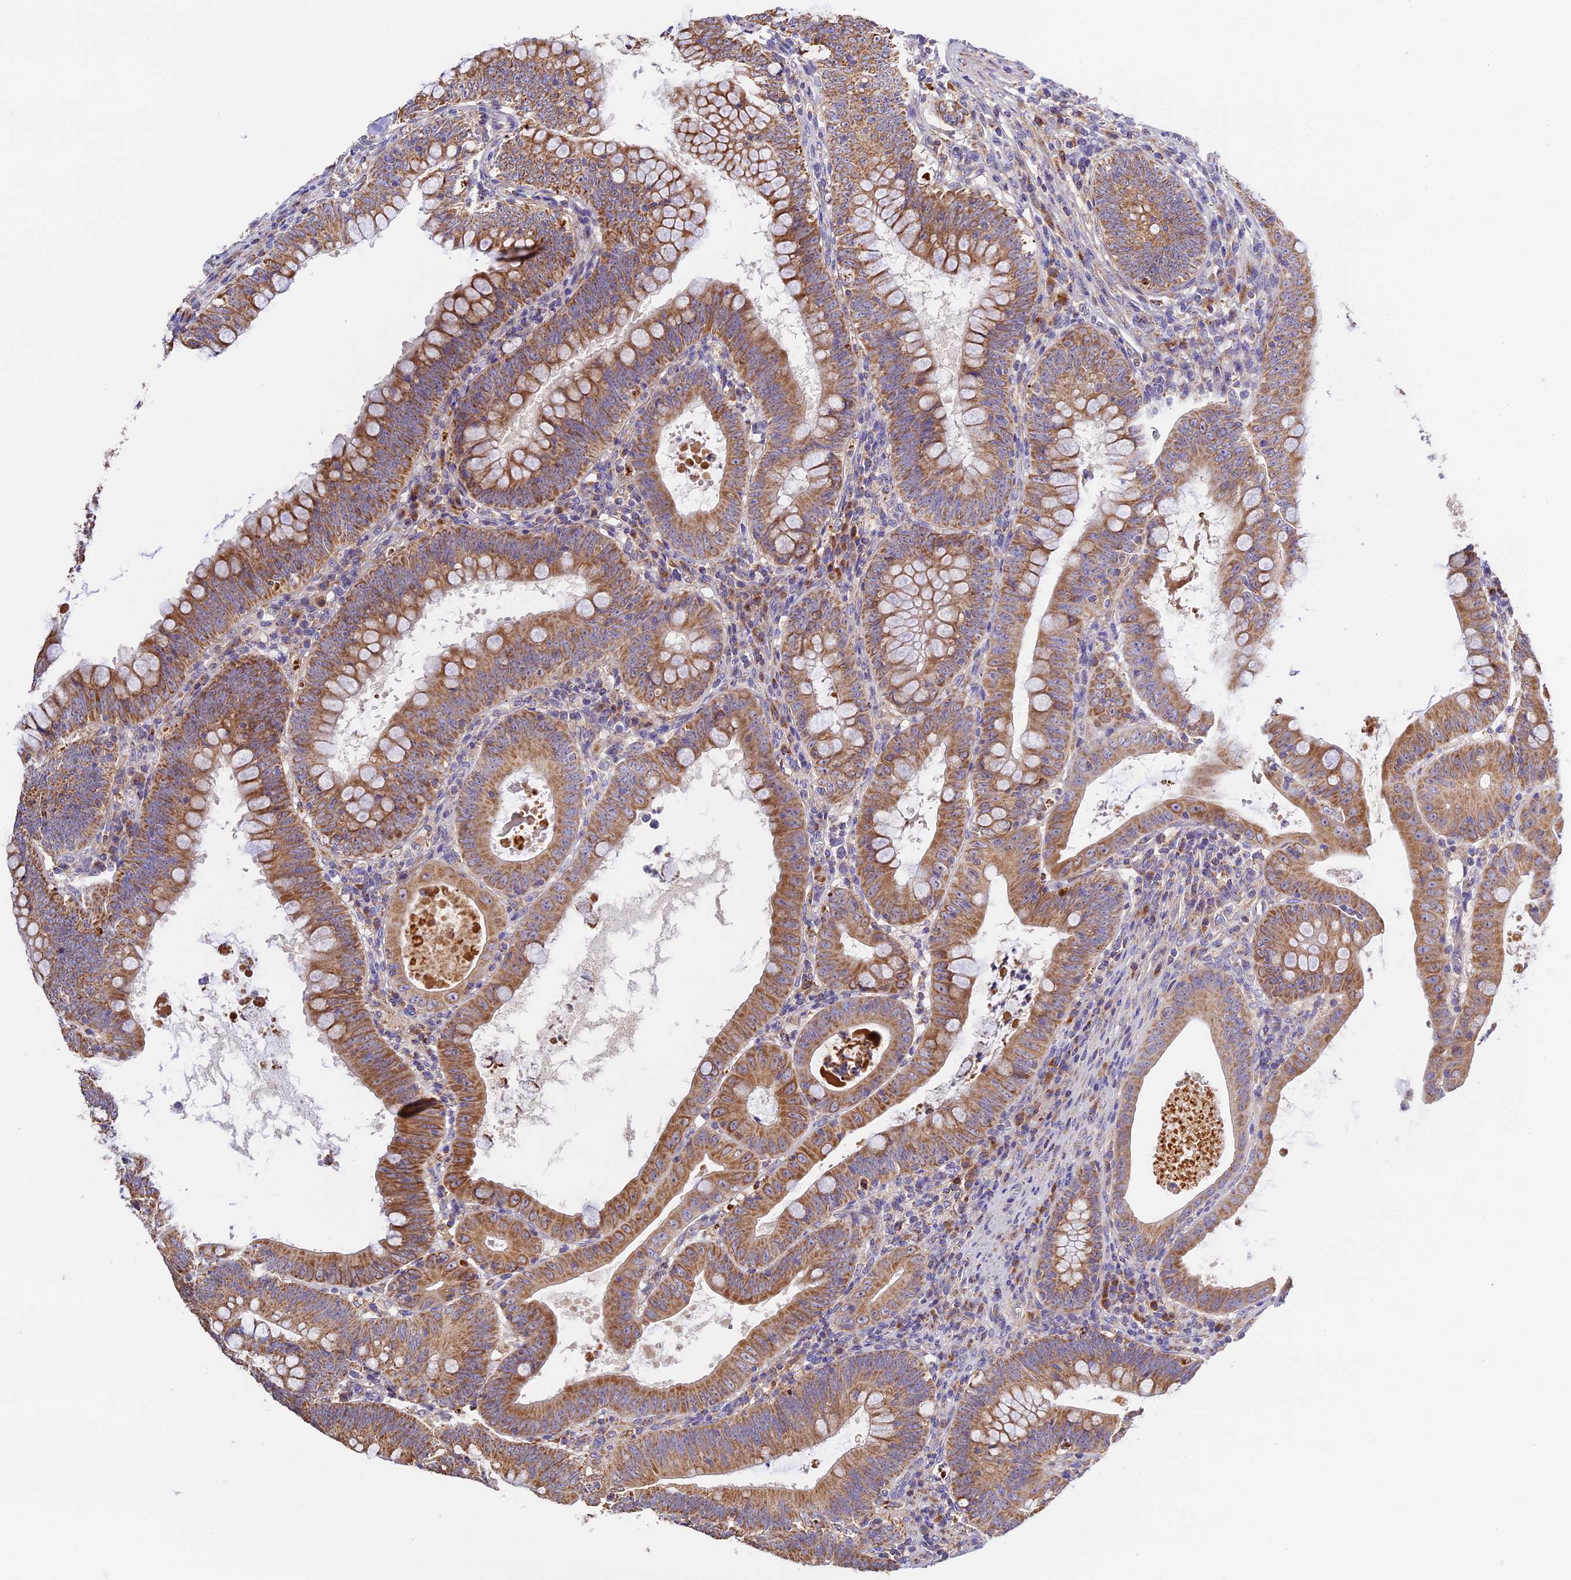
{"staining": {"intensity": "strong", "quantity": ">75%", "location": "cytoplasmic/membranous"}, "tissue": "colorectal cancer", "cell_type": "Tumor cells", "image_type": "cancer", "snomed": [{"axis": "morphology", "description": "Normal tissue, NOS"}, {"axis": "topography", "description": "Colon"}], "caption": "Colorectal cancer stained with immunohistochemistry (IHC) exhibits strong cytoplasmic/membranous positivity in approximately >75% of tumor cells. The protein is shown in brown color, while the nuclei are stained blue.", "gene": "OCEL1", "patient": {"sex": "female", "age": 82}}